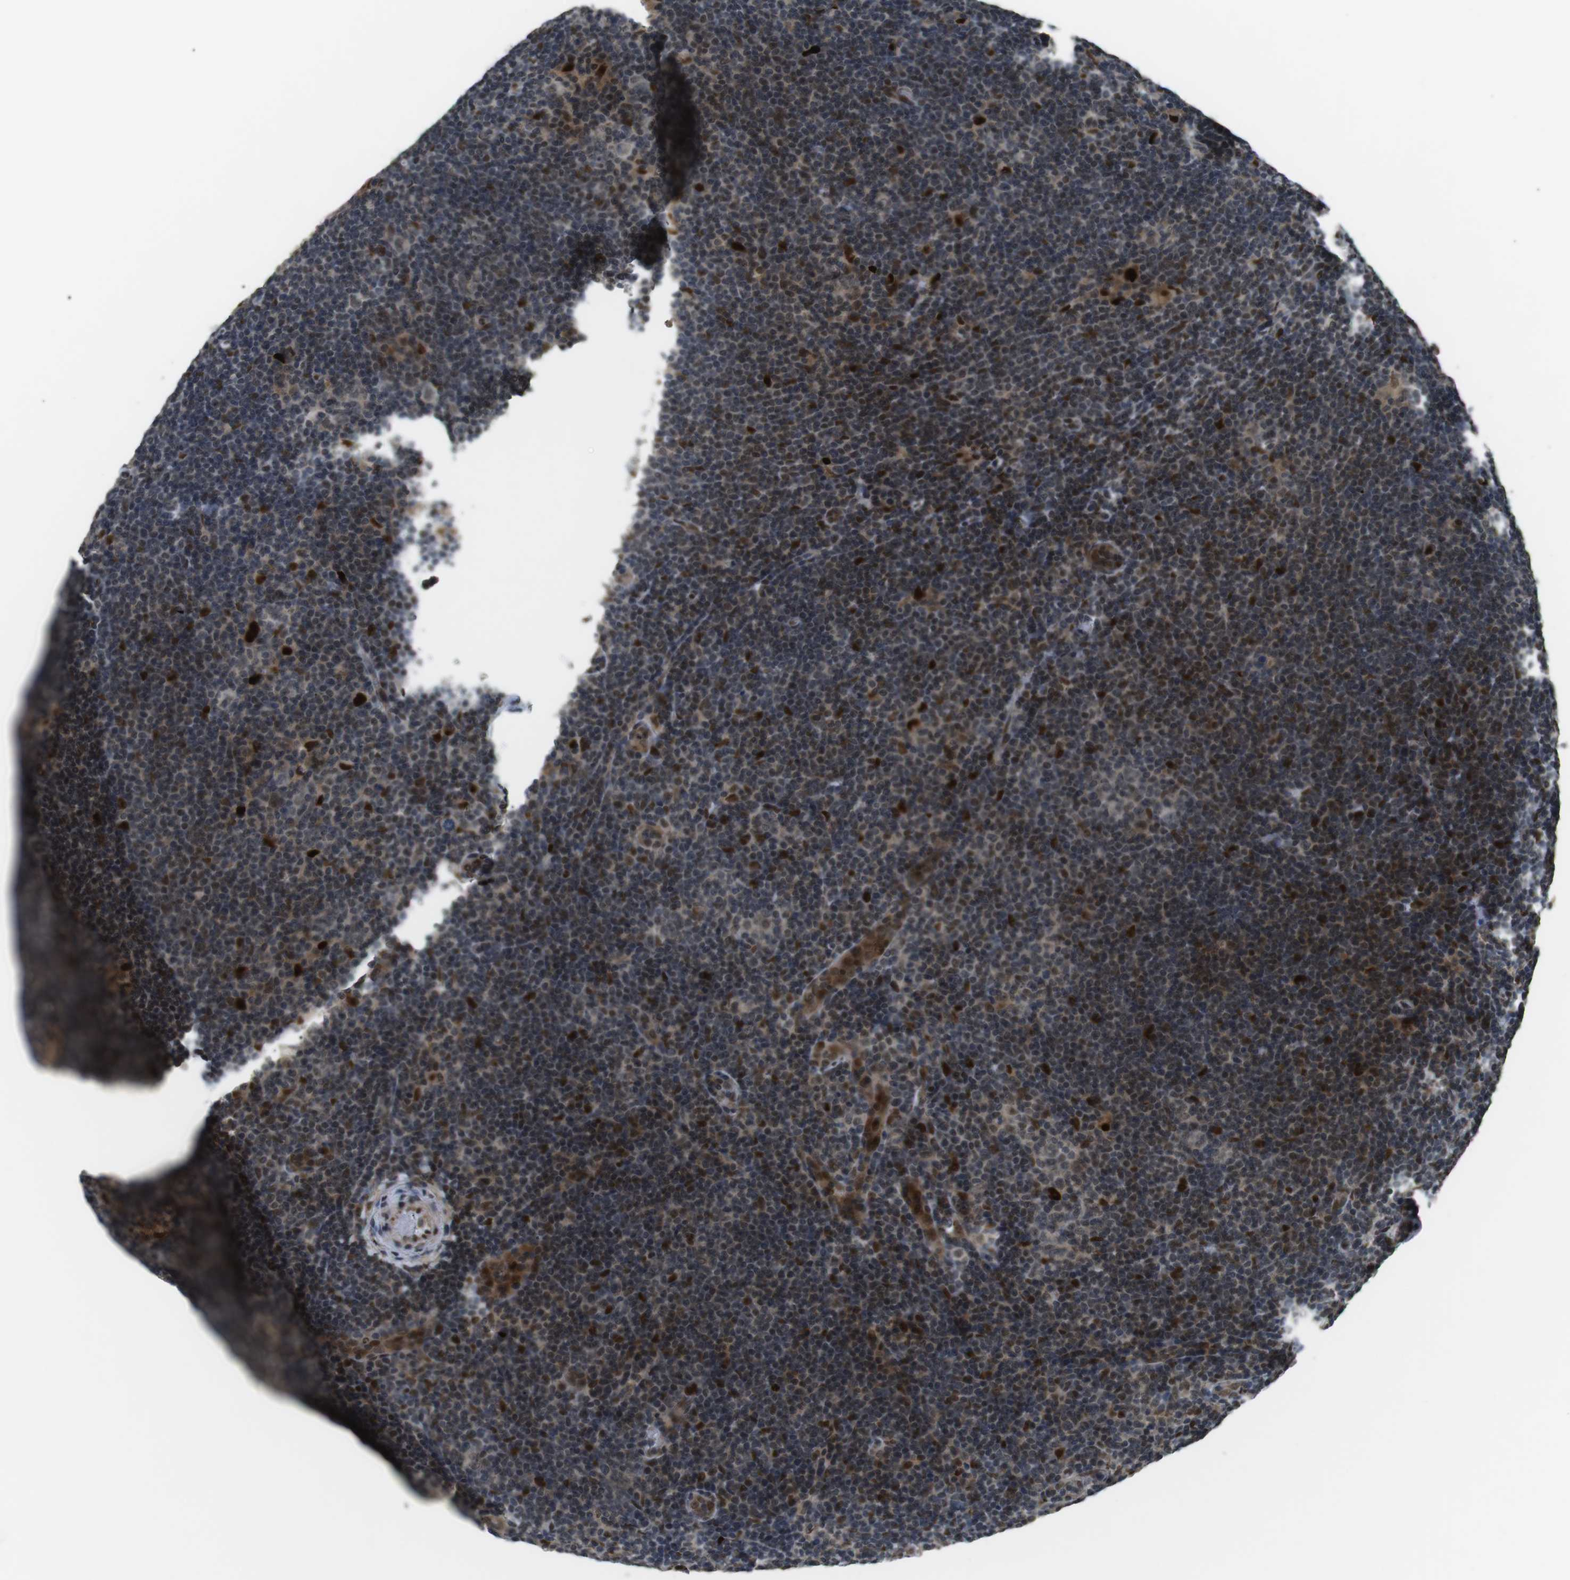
{"staining": {"intensity": "moderate", "quantity": "25%-75%", "location": "nuclear"}, "tissue": "lymphoma", "cell_type": "Tumor cells", "image_type": "cancer", "snomed": [{"axis": "morphology", "description": "Hodgkin's disease, NOS"}, {"axis": "topography", "description": "Lymph node"}], "caption": "Immunohistochemical staining of human Hodgkin's disease demonstrates medium levels of moderate nuclear positivity in about 25%-75% of tumor cells. Nuclei are stained in blue.", "gene": "ORAI3", "patient": {"sex": "female", "age": 57}}